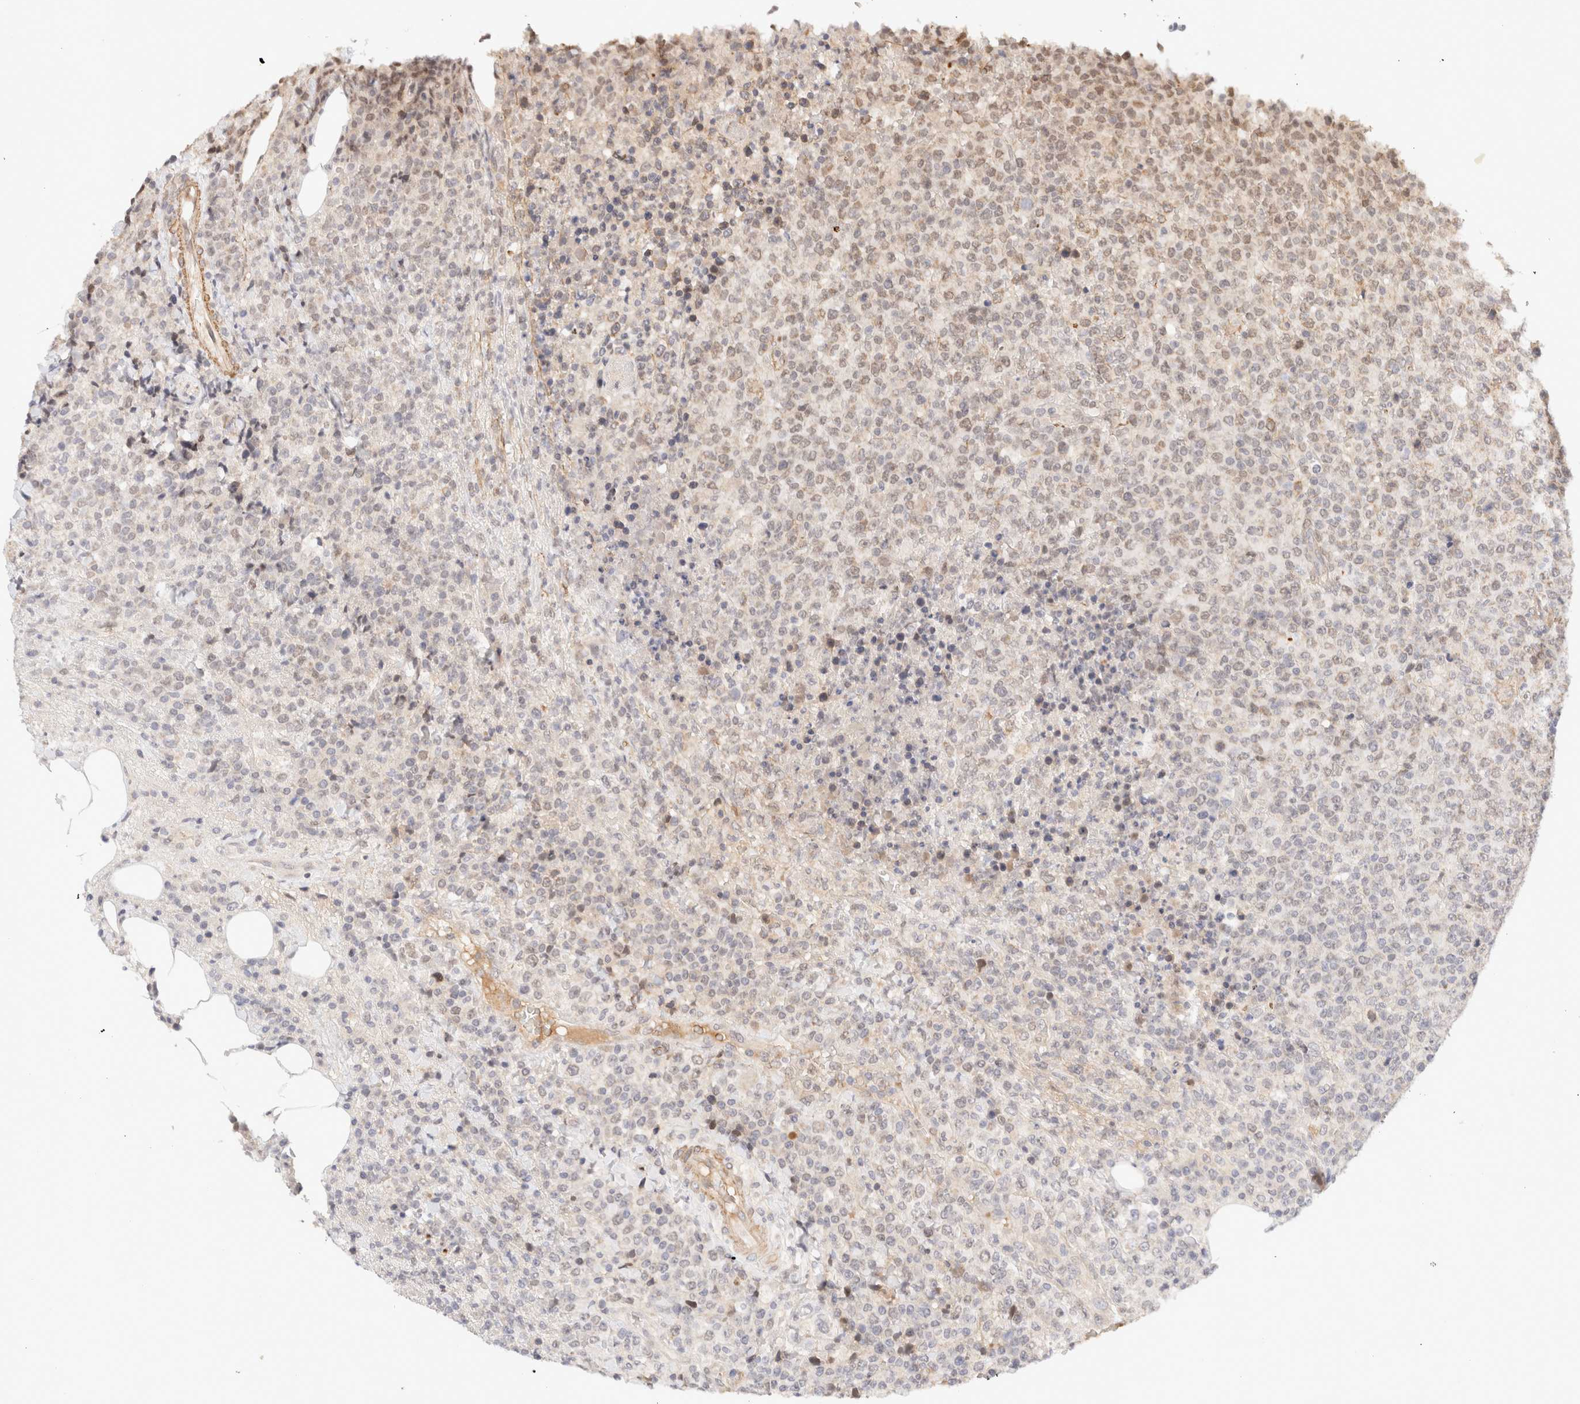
{"staining": {"intensity": "moderate", "quantity": "25%-75%", "location": "nuclear"}, "tissue": "lymphoma", "cell_type": "Tumor cells", "image_type": "cancer", "snomed": [{"axis": "morphology", "description": "Malignant lymphoma, non-Hodgkin's type, High grade"}, {"axis": "topography", "description": "Lymph node"}], "caption": "Immunohistochemical staining of human high-grade malignant lymphoma, non-Hodgkin's type demonstrates medium levels of moderate nuclear positivity in about 25%-75% of tumor cells.", "gene": "BRPF3", "patient": {"sex": "male", "age": 13}}